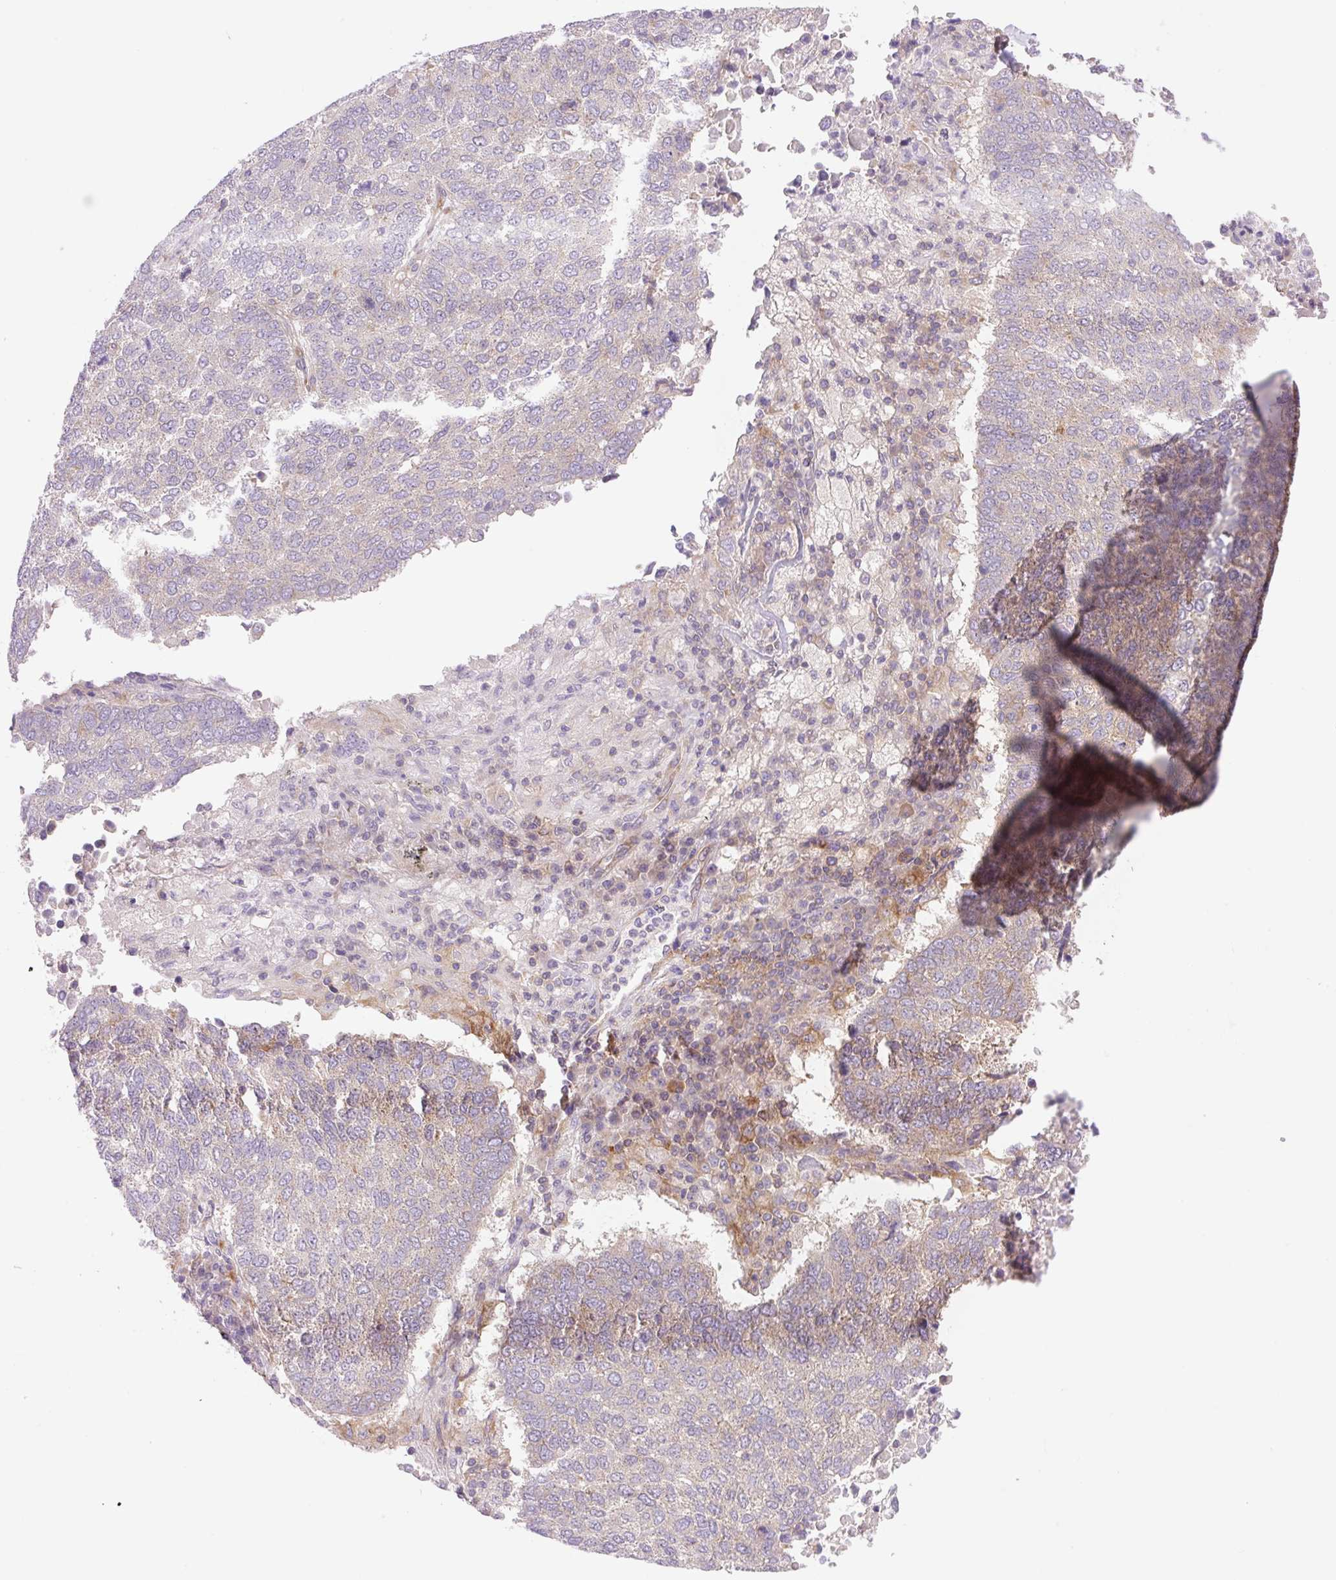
{"staining": {"intensity": "negative", "quantity": "none", "location": "none"}, "tissue": "lung cancer", "cell_type": "Tumor cells", "image_type": "cancer", "snomed": [{"axis": "morphology", "description": "Squamous cell carcinoma, NOS"}, {"axis": "topography", "description": "Lung"}], "caption": "Lung cancer stained for a protein using IHC displays no positivity tumor cells.", "gene": "MINK1", "patient": {"sex": "male", "age": 73}}